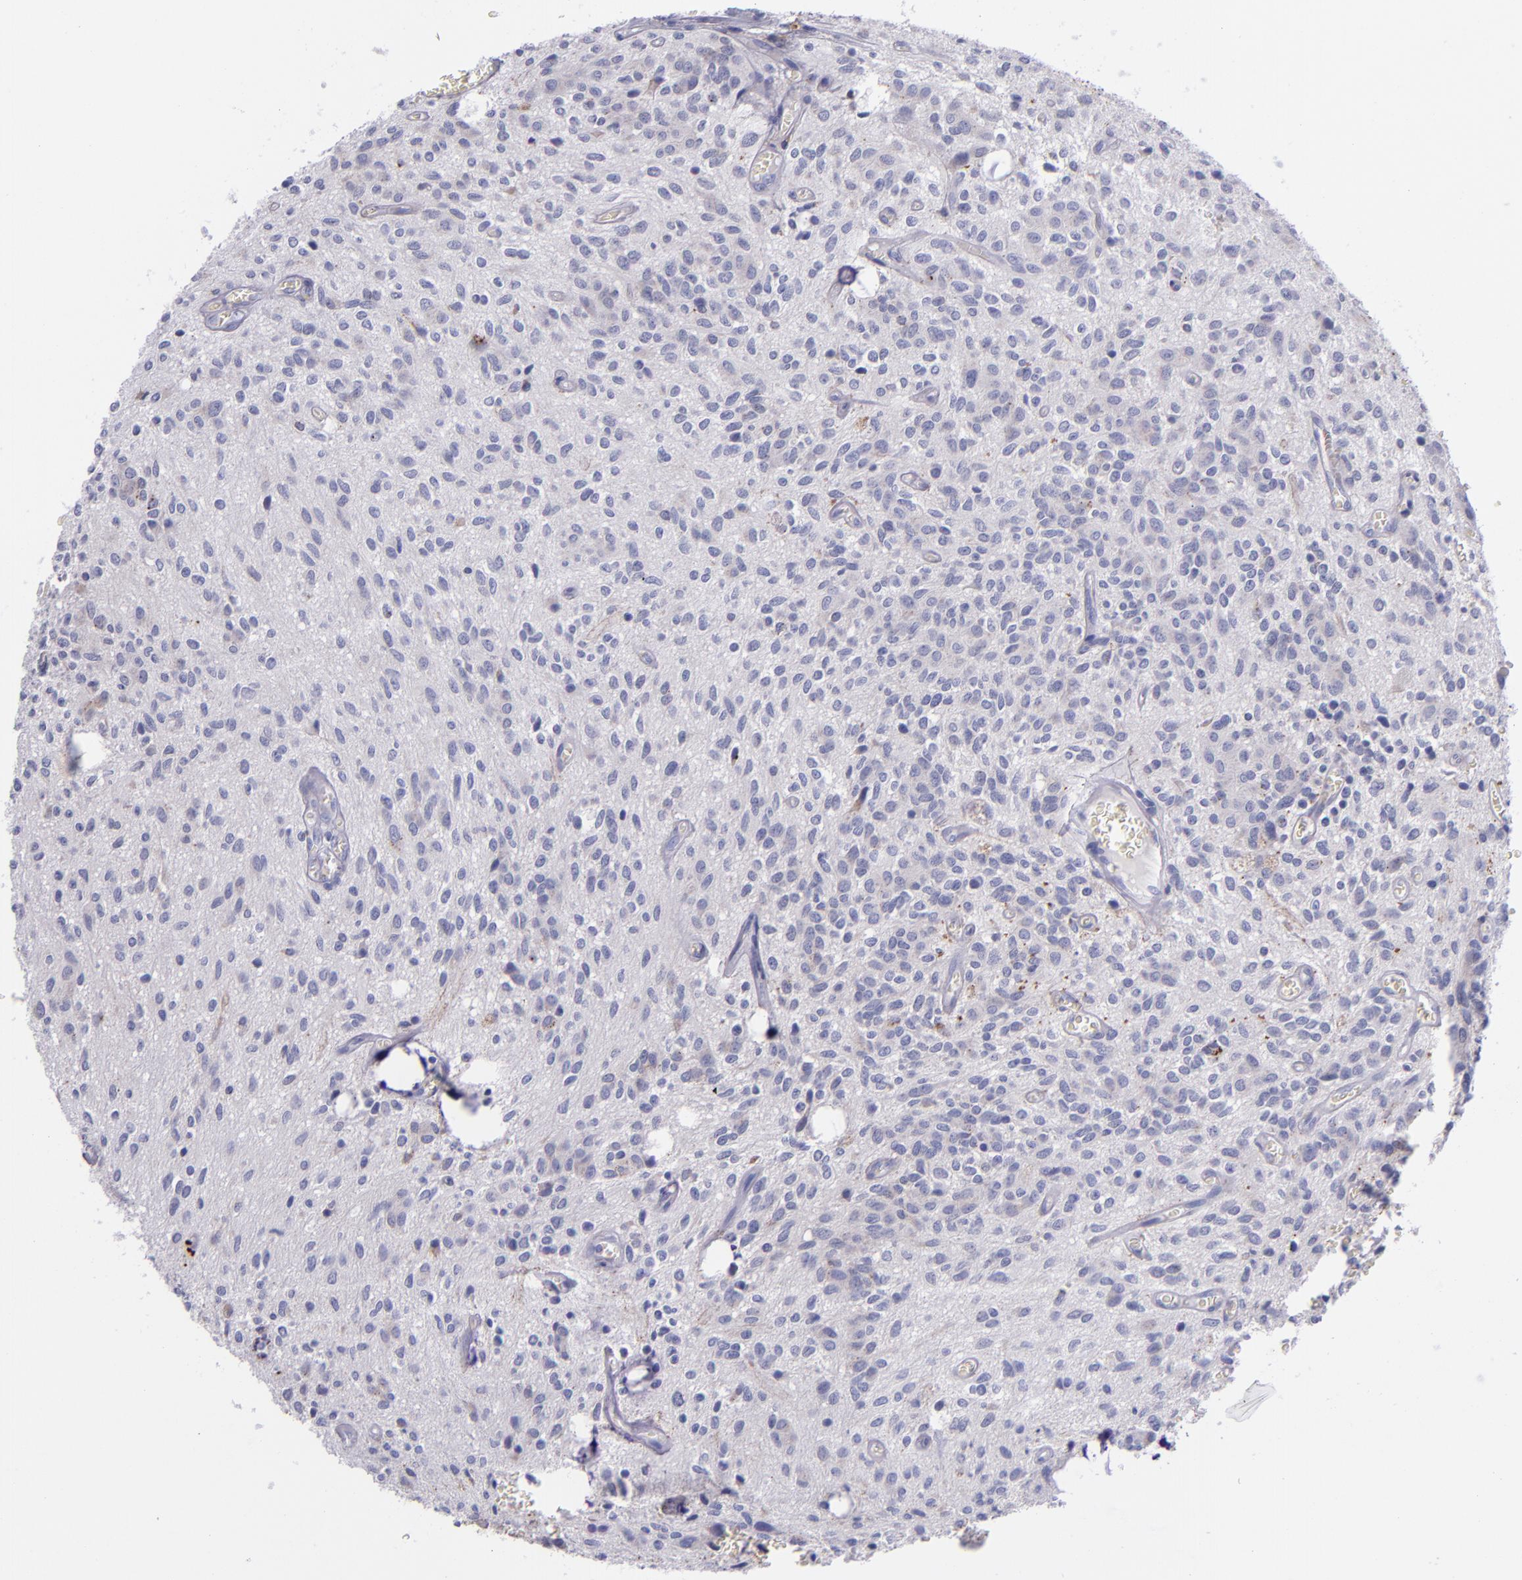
{"staining": {"intensity": "negative", "quantity": "none", "location": "none"}, "tissue": "glioma", "cell_type": "Tumor cells", "image_type": "cancer", "snomed": [{"axis": "morphology", "description": "Glioma, malignant, Low grade"}, {"axis": "topography", "description": "Brain"}], "caption": "DAB immunohistochemical staining of human glioma reveals no significant positivity in tumor cells.", "gene": "IVL", "patient": {"sex": "female", "age": 15}}